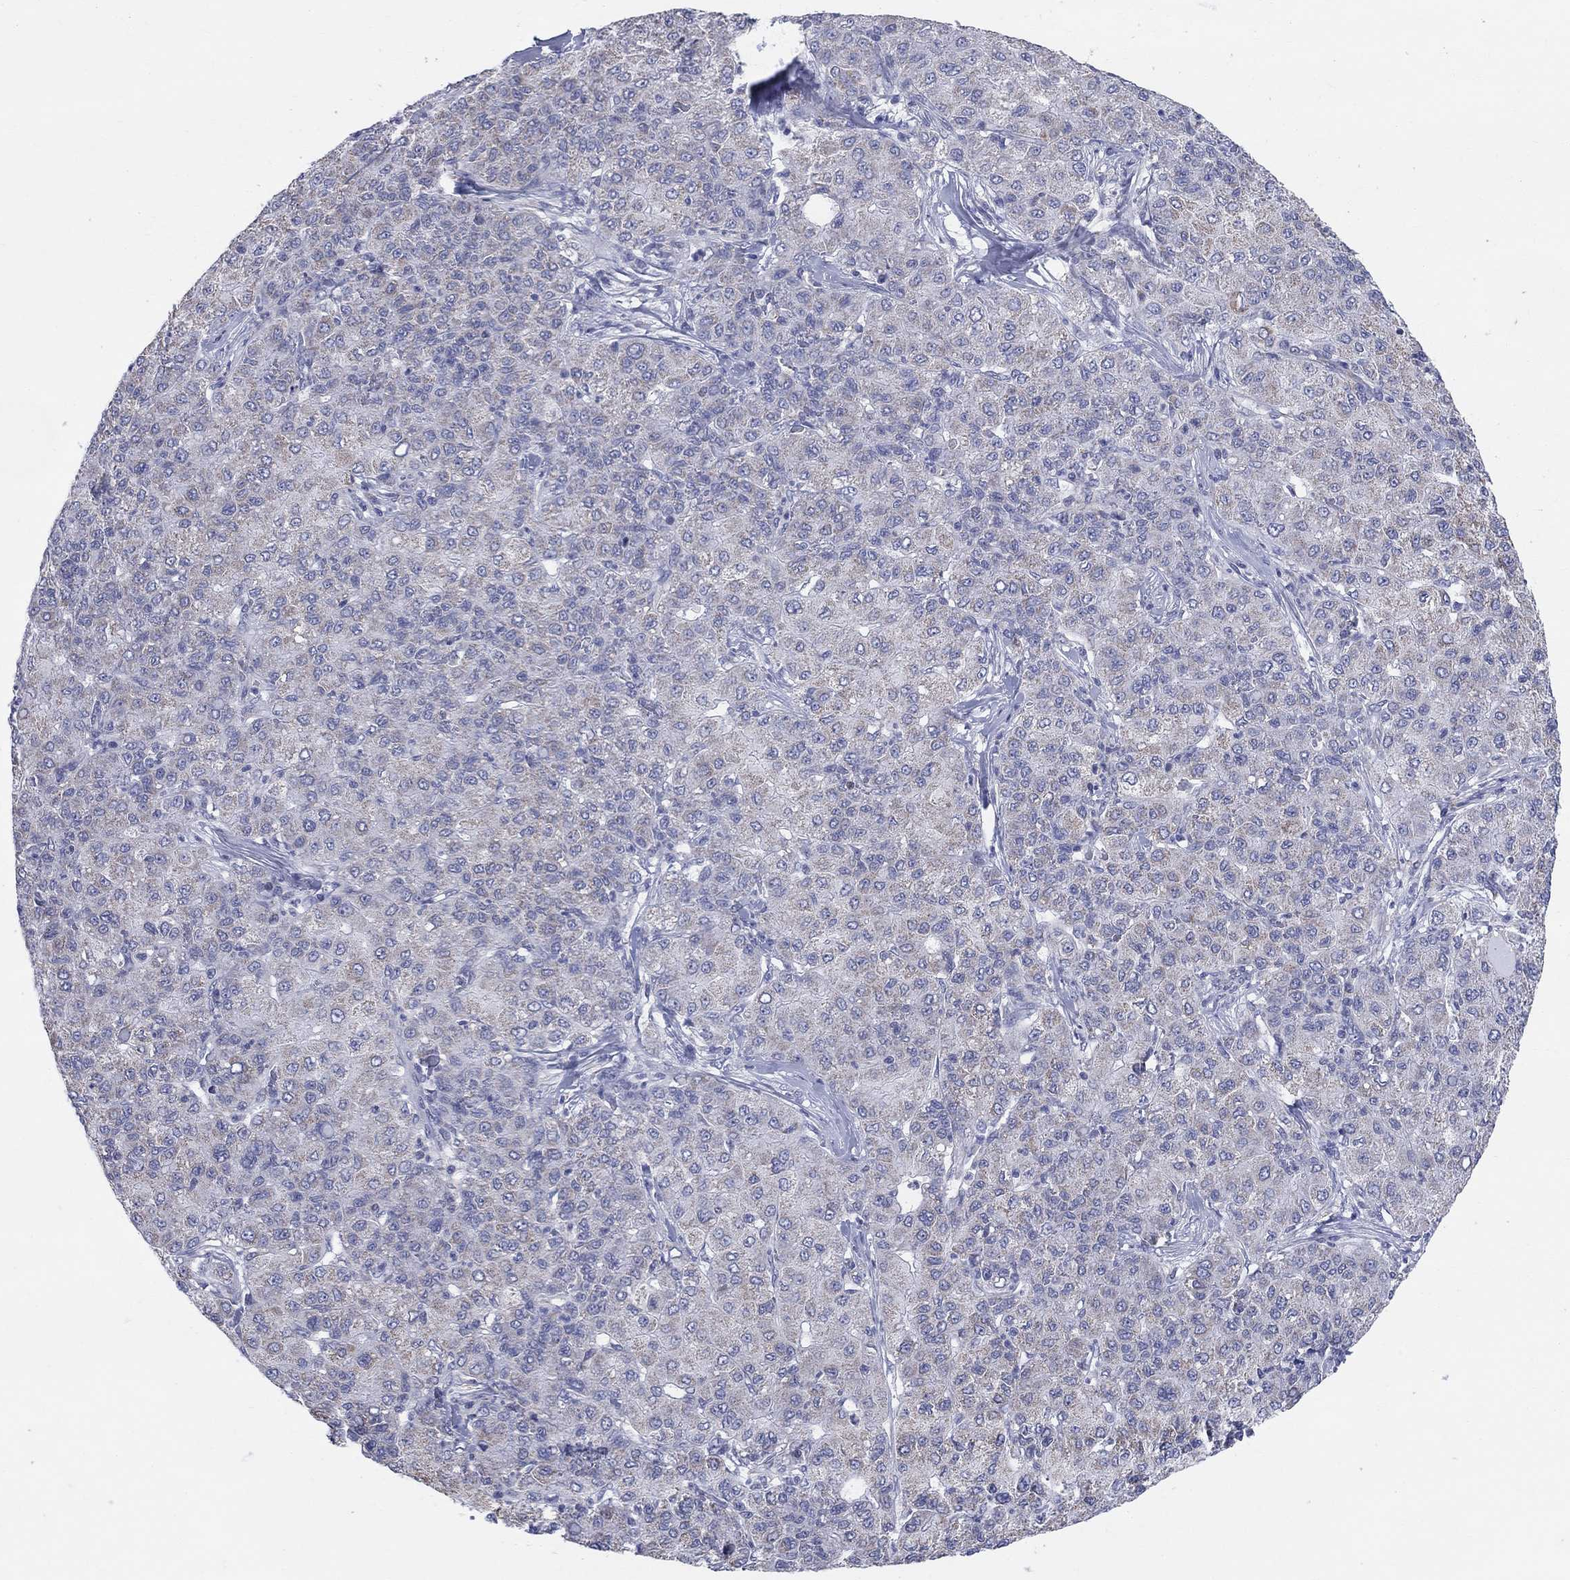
{"staining": {"intensity": "weak", "quantity": "<25%", "location": "cytoplasmic/membranous"}, "tissue": "liver cancer", "cell_type": "Tumor cells", "image_type": "cancer", "snomed": [{"axis": "morphology", "description": "Carcinoma, Hepatocellular, NOS"}, {"axis": "topography", "description": "Liver"}], "caption": "High power microscopy image of an immunohistochemistry image of liver cancer (hepatocellular carcinoma), revealing no significant staining in tumor cells.", "gene": "KISS1R", "patient": {"sex": "male", "age": 65}}